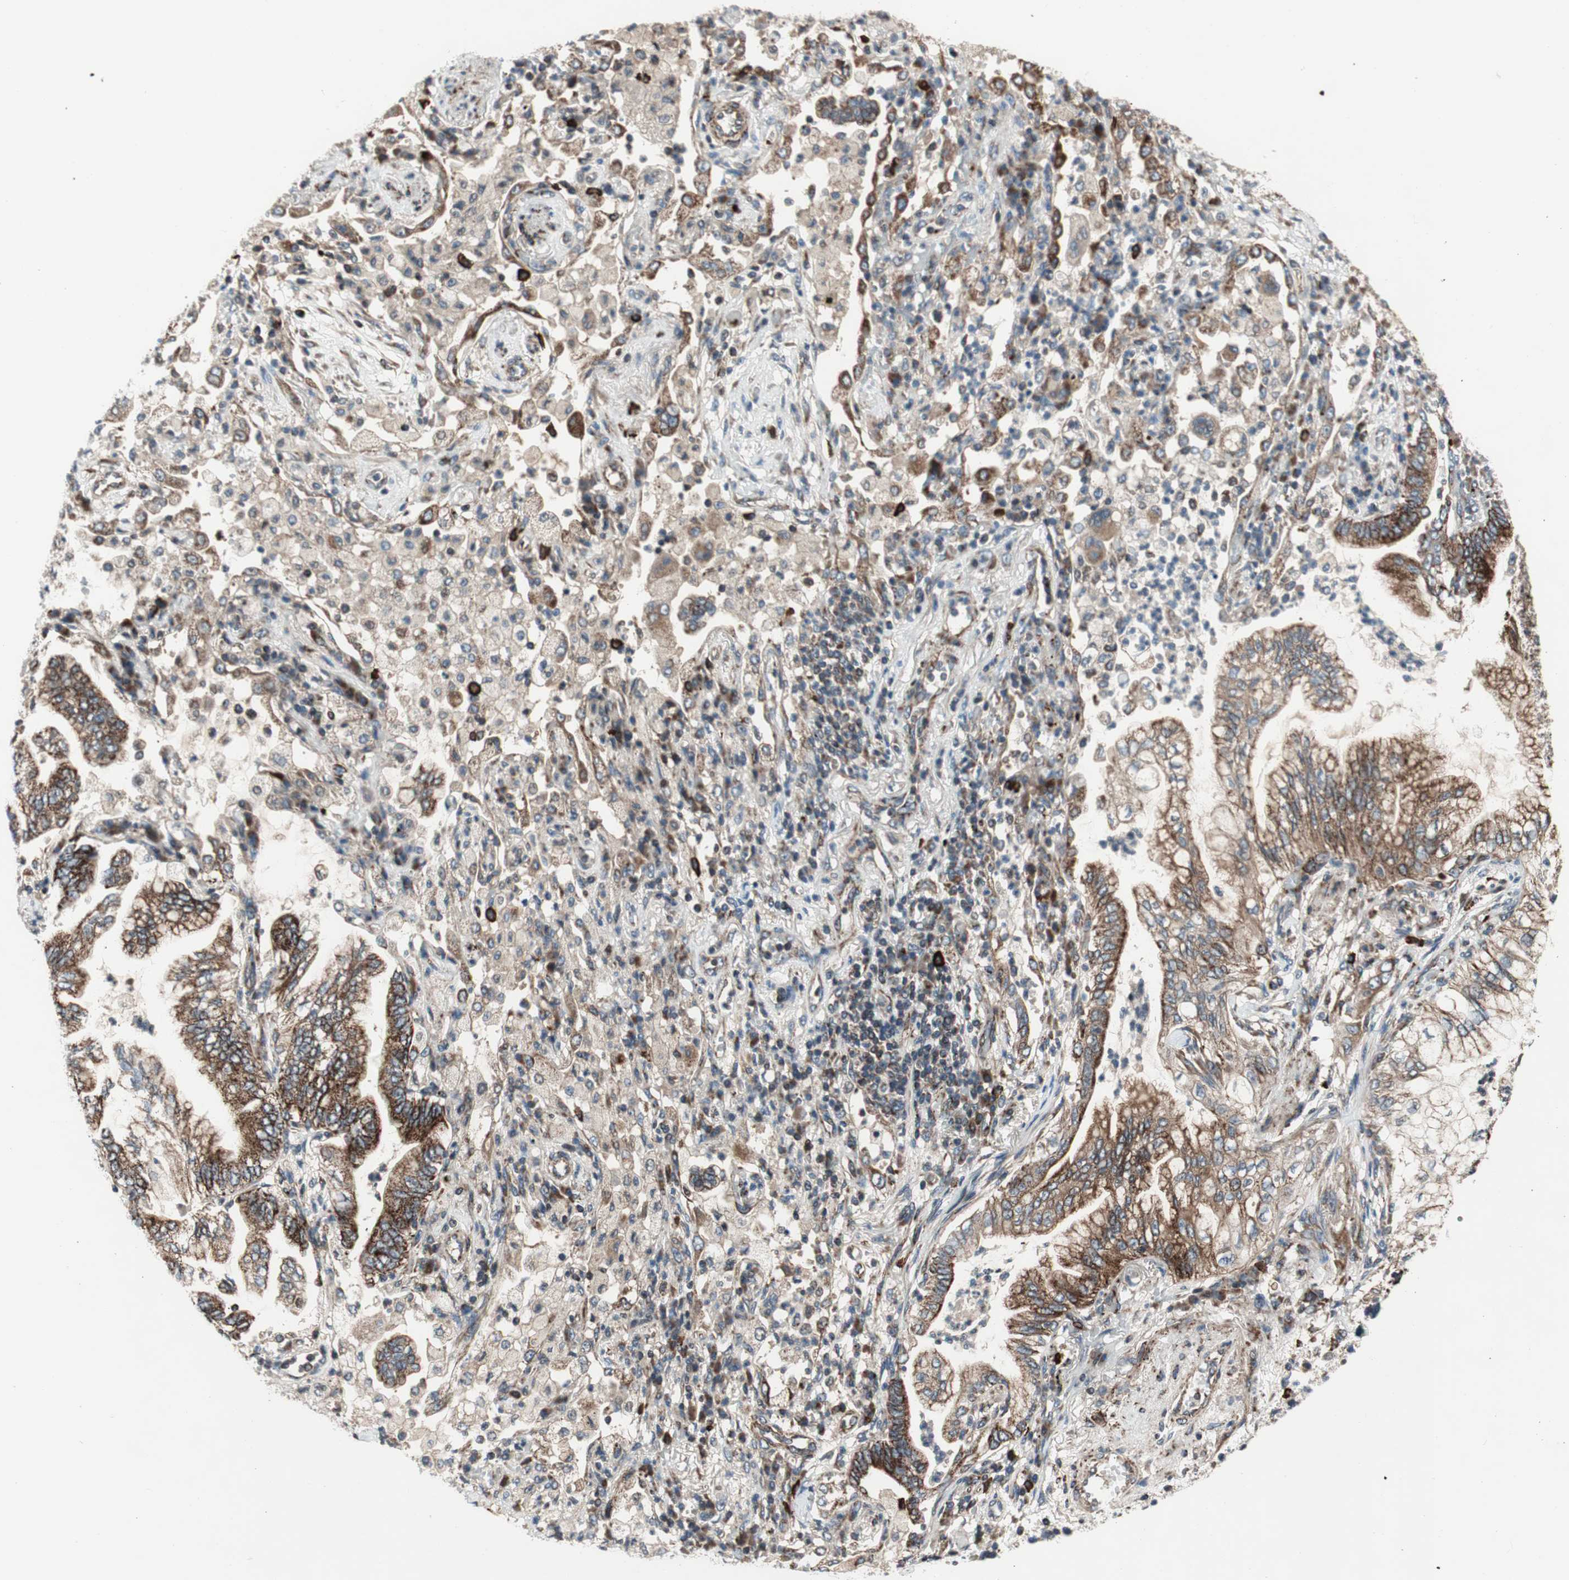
{"staining": {"intensity": "strong", "quantity": ">75%", "location": "cytoplasmic/membranous"}, "tissue": "lung cancer", "cell_type": "Tumor cells", "image_type": "cancer", "snomed": [{"axis": "morphology", "description": "Normal tissue, NOS"}, {"axis": "morphology", "description": "Adenocarcinoma, NOS"}, {"axis": "topography", "description": "Bronchus"}, {"axis": "topography", "description": "Lung"}], "caption": "Brown immunohistochemical staining in lung cancer reveals strong cytoplasmic/membranous staining in approximately >75% of tumor cells.", "gene": "AKAP1", "patient": {"sex": "female", "age": 70}}